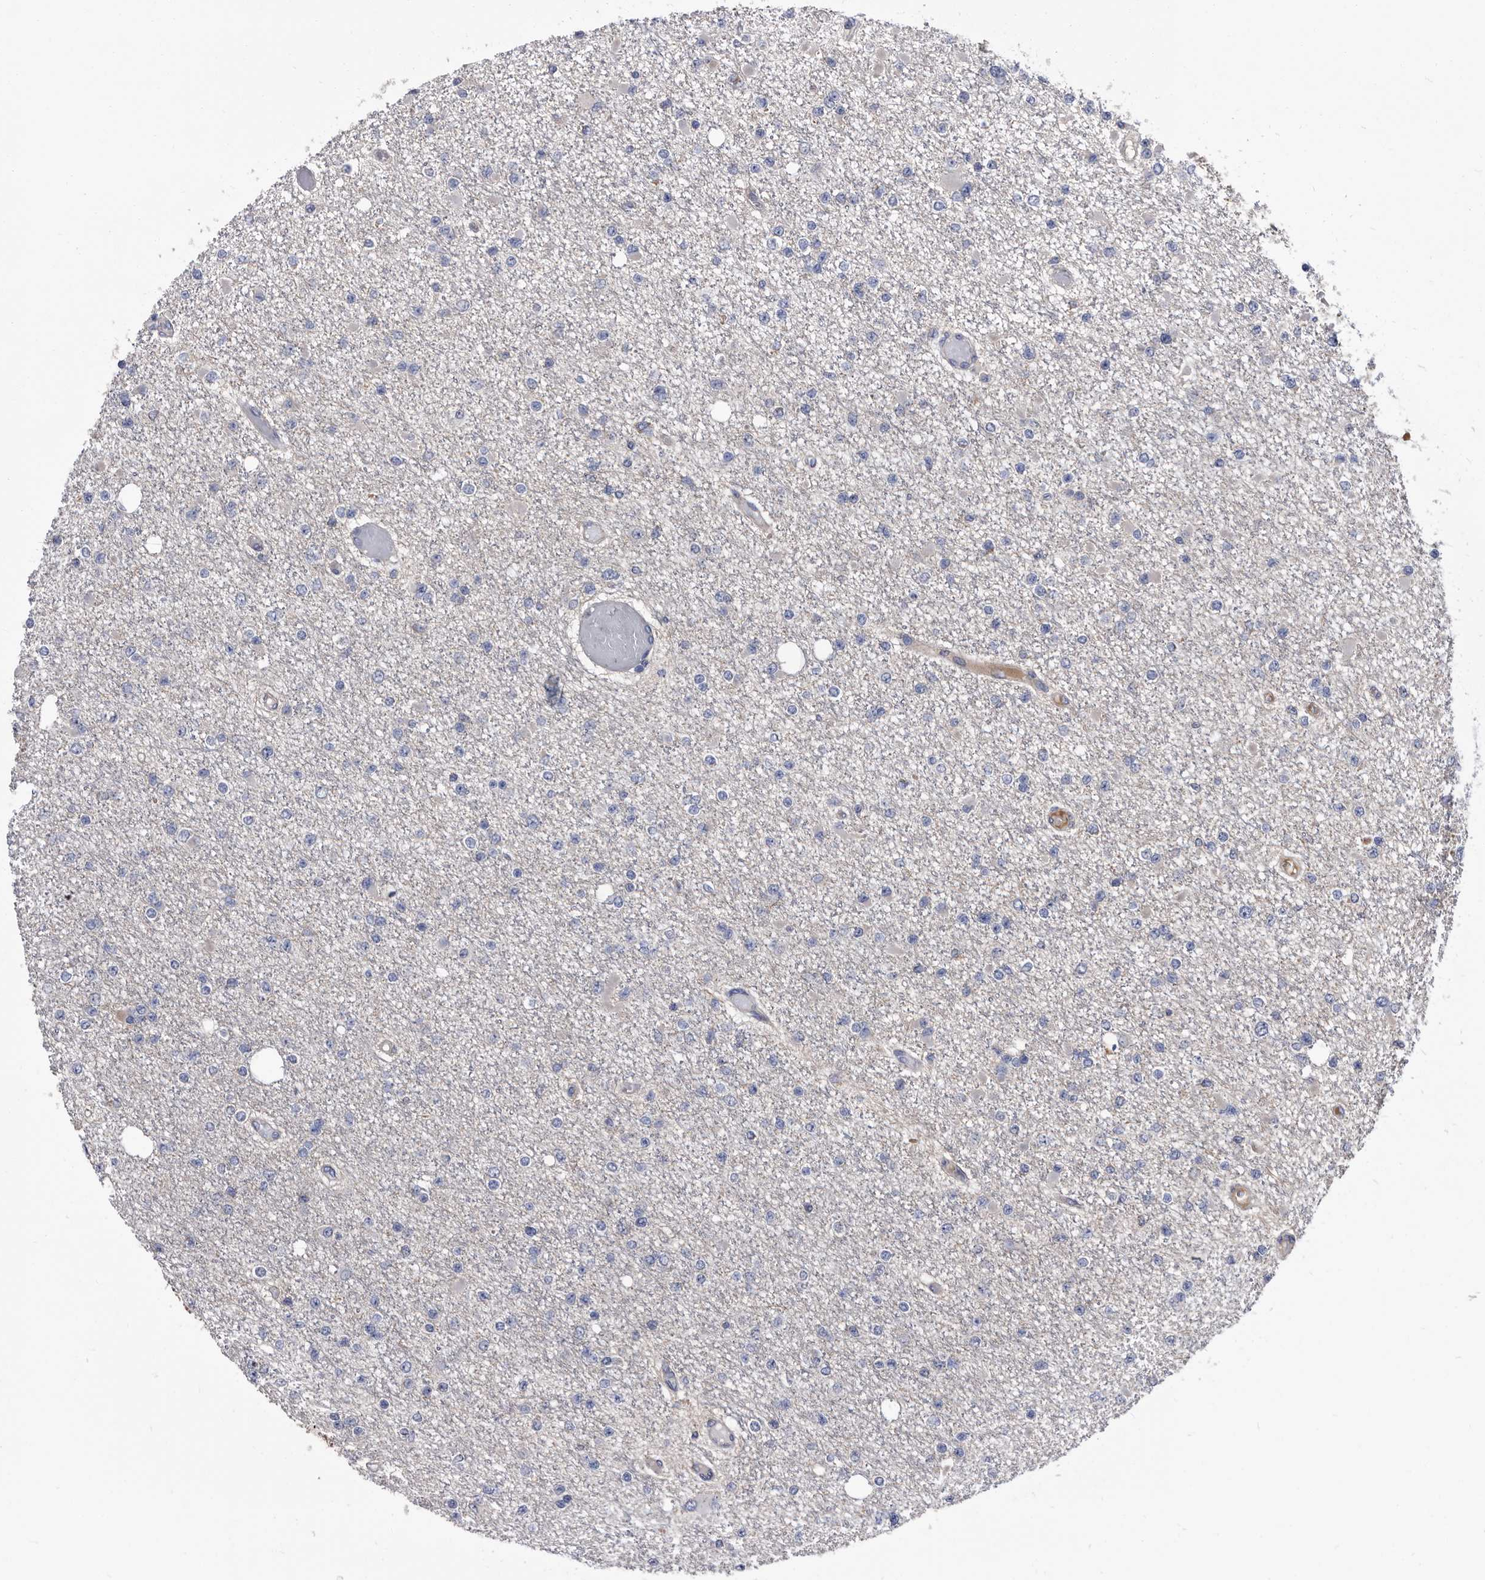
{"staining": {"intensity": "negative", "quantity": "none", "location": "none"}, "tissue": "glioma", "cell_type": "Tumor cells", "image_type": "cancer", "snomed": [{"axis": "morphology", "description": "Glioma, malignant, Low grade"}, {"axis": "topography", "description": "Brain"}], "caption": "The micrograph demonstrates no significant expression in tumor cells of low-grade glioma (malignant).", "gene": "DTNBP1", "patient": {"sex": "female", "age": 22}}